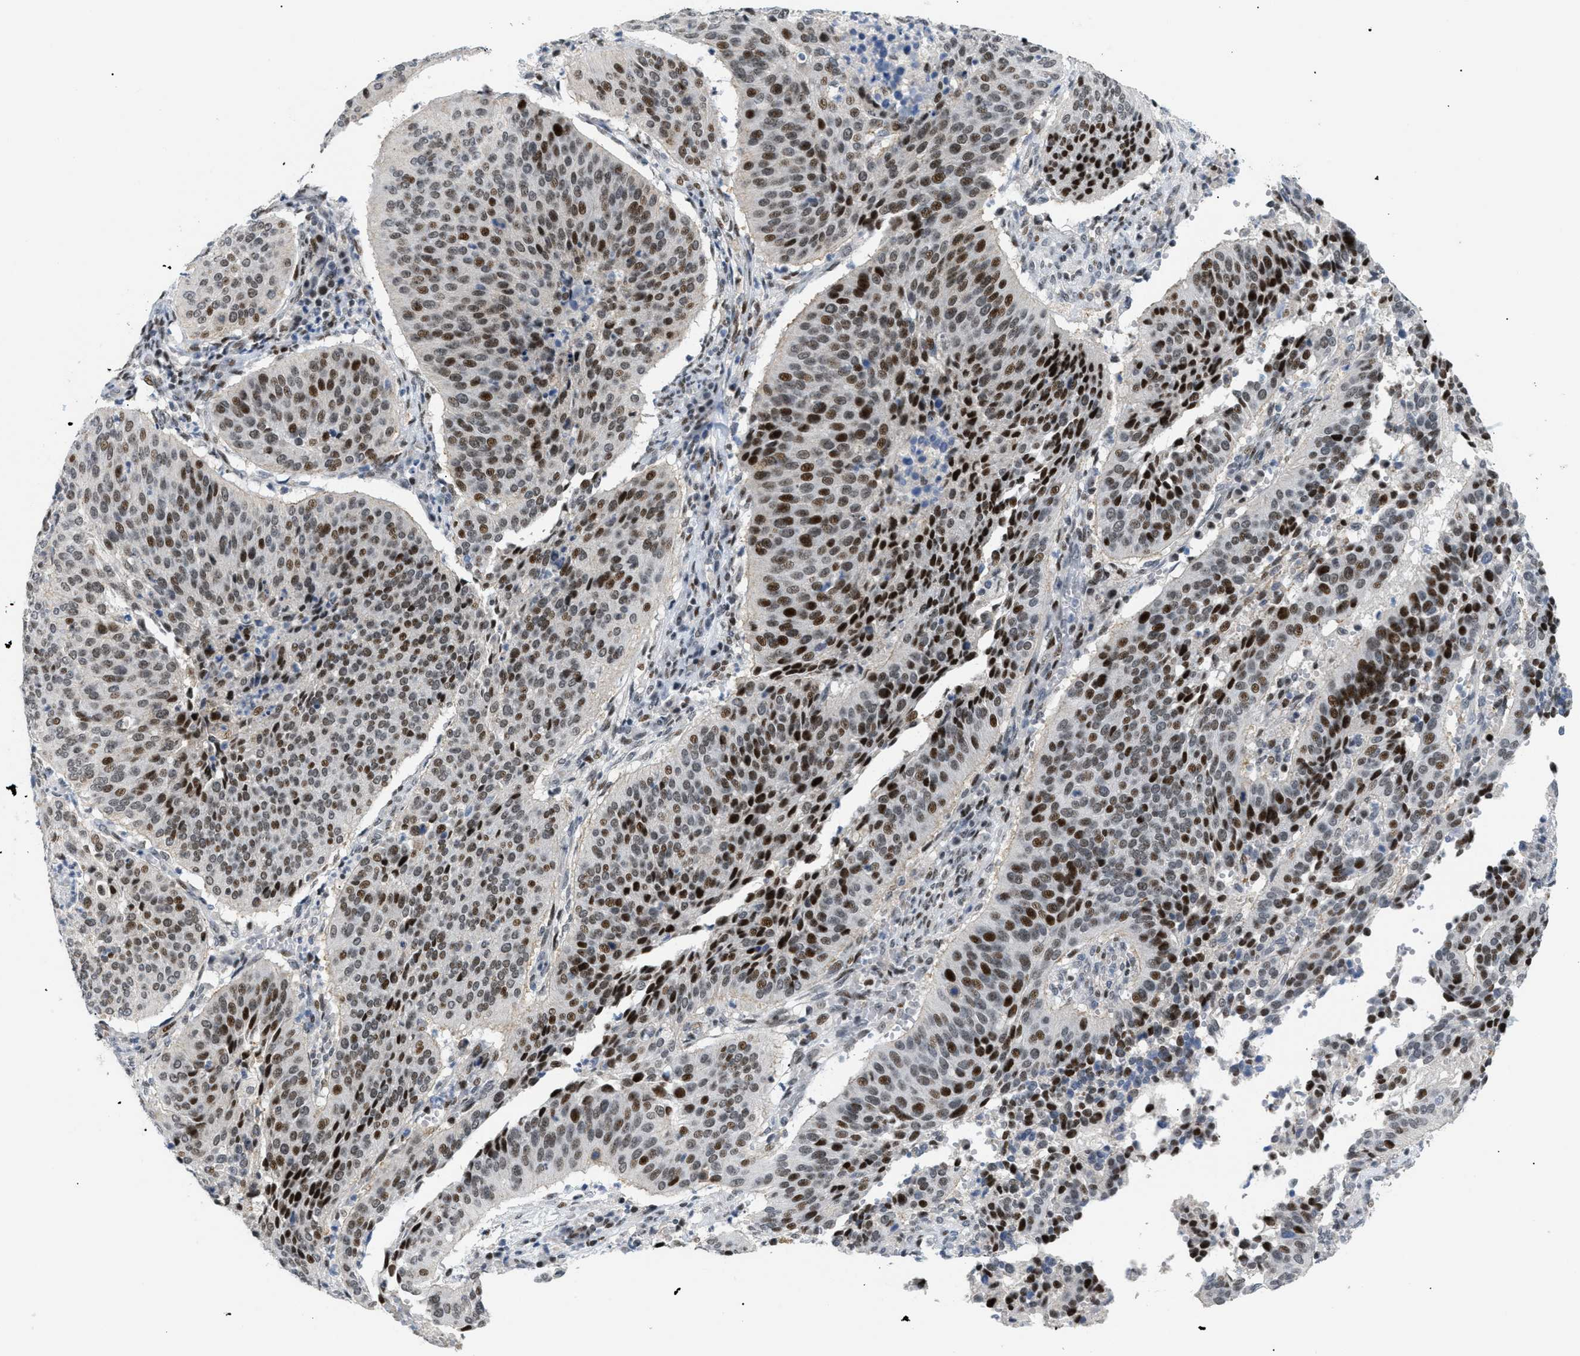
{"staining": {"intensity": "strong", "quantity": ">75%", "location": "nuclear"}, "tissue": "cervical cancer", "cell_type": "Tumor cells", "image_type": "cancer", "snomed": [{"axis": "morphology", "description": "Normal tissue, NOS"}, {"axis": "morphology", "description": "Squamous cell carcinoma, NOS"}, {"axis": "topography", "description": "Cervix"}], "caption": "Cervical cancer (squamous cell carcinoma) tissue displays strong nuclear staining in approximately >75% of tumor cells", "gene": "MED1", "patient": {"sex": "female", "age": 39}}